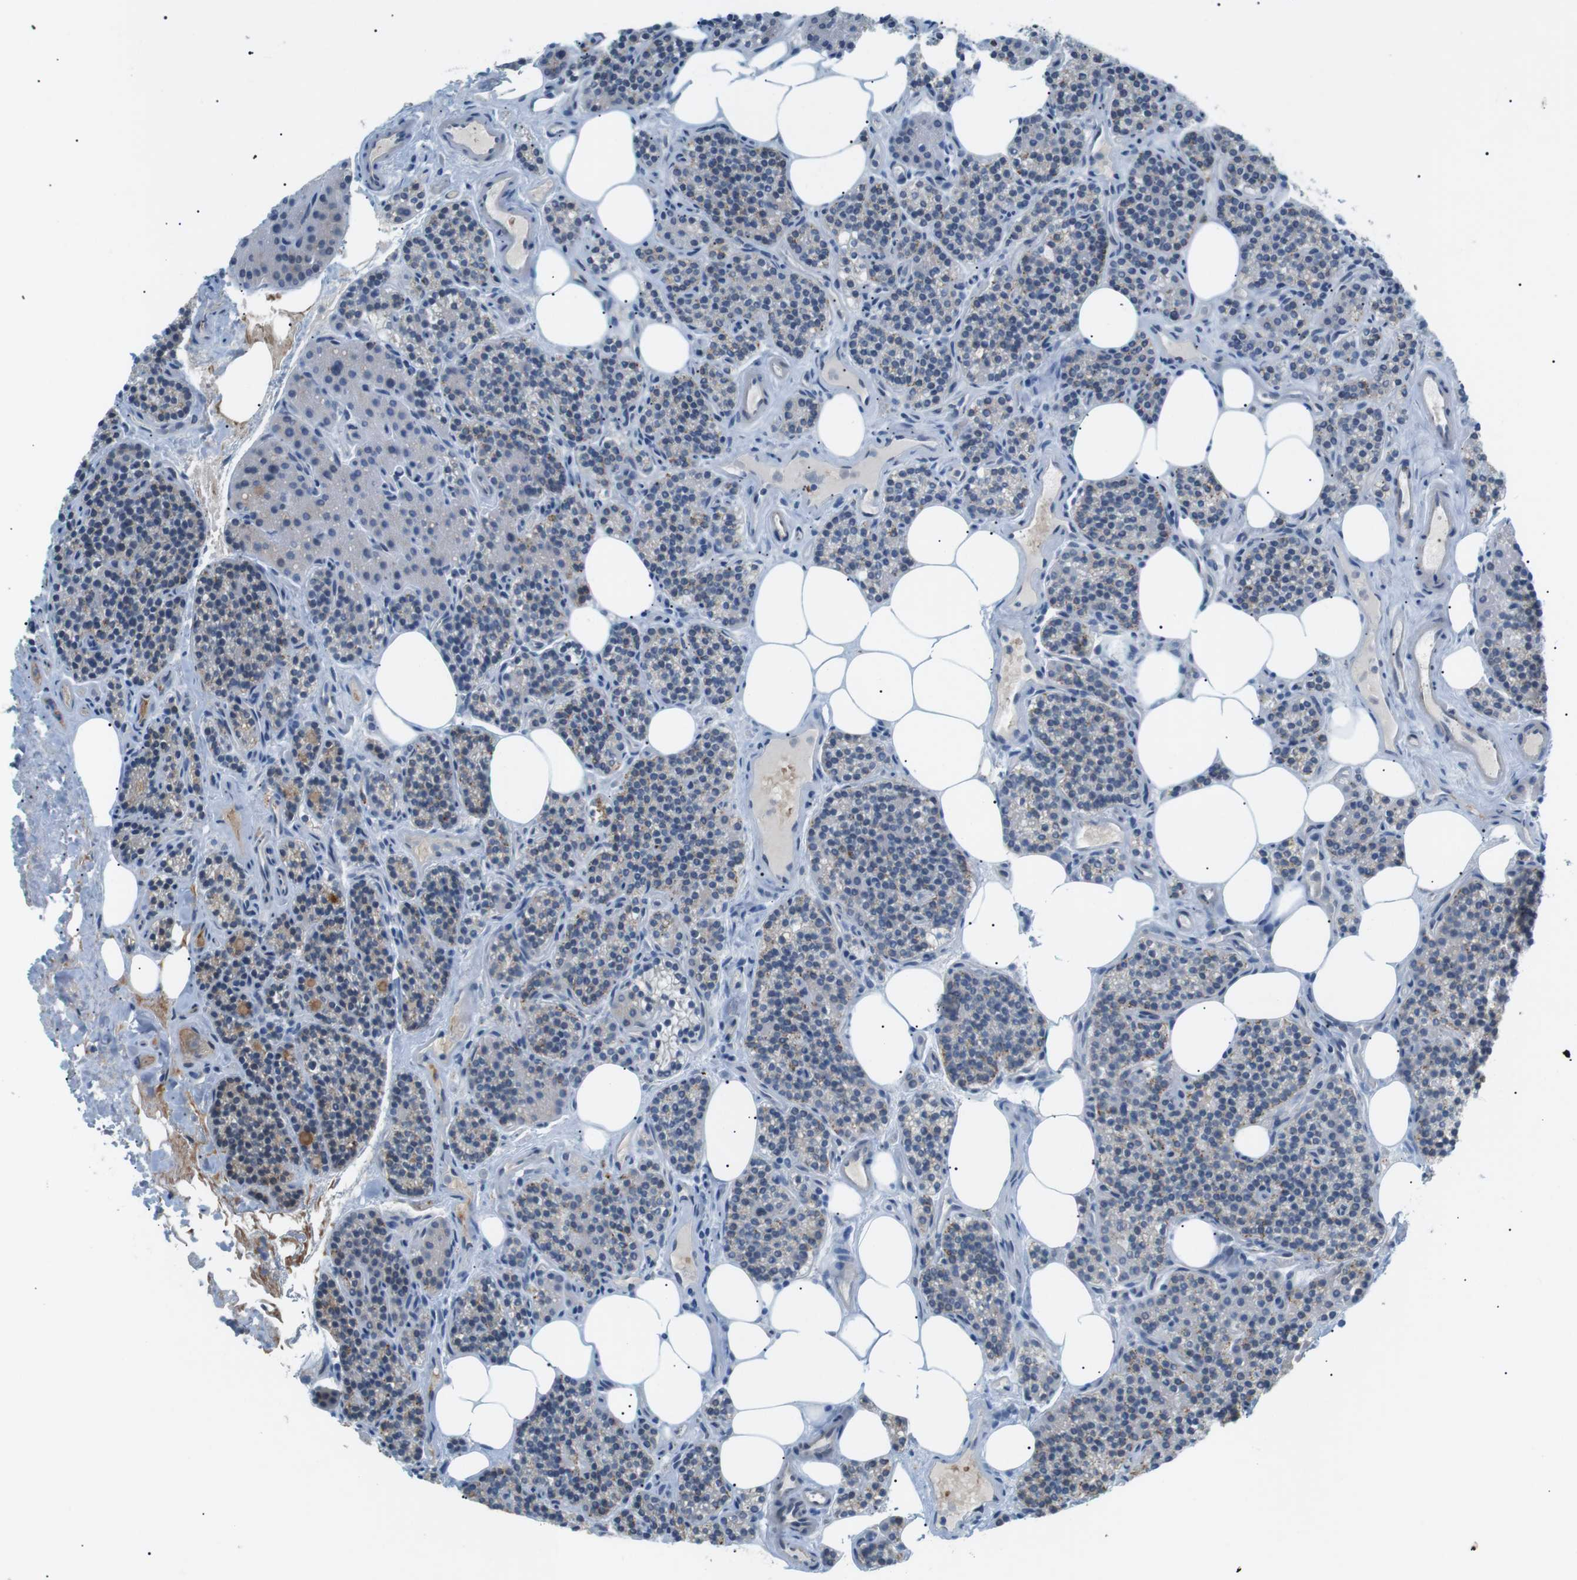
{"staining": {"intensity": "moderate", "quantity": "<25%", "location": "cytoplasmic/membranous"}, "tissue": "parathyroid gland", "cell_type": "Glandular cells", "image_type": "normal", "snomed": [{"axis": "morphology", "description": "Normal tissue, NOS"}, {"axis": "morphology", "description": "Adenoma, NOS"}, {"axis": "topography", "description": "Parathyroid gland"}], "caption": "Immunohistochemistry (IHC) of benign human parathyroid gland demonstrates low levels of moderate cytoplasmic/membranous expression in about <25% of glandular cells.", "gene": "B4GALNT2", "patient": {"sex": "female", "age": 74}}